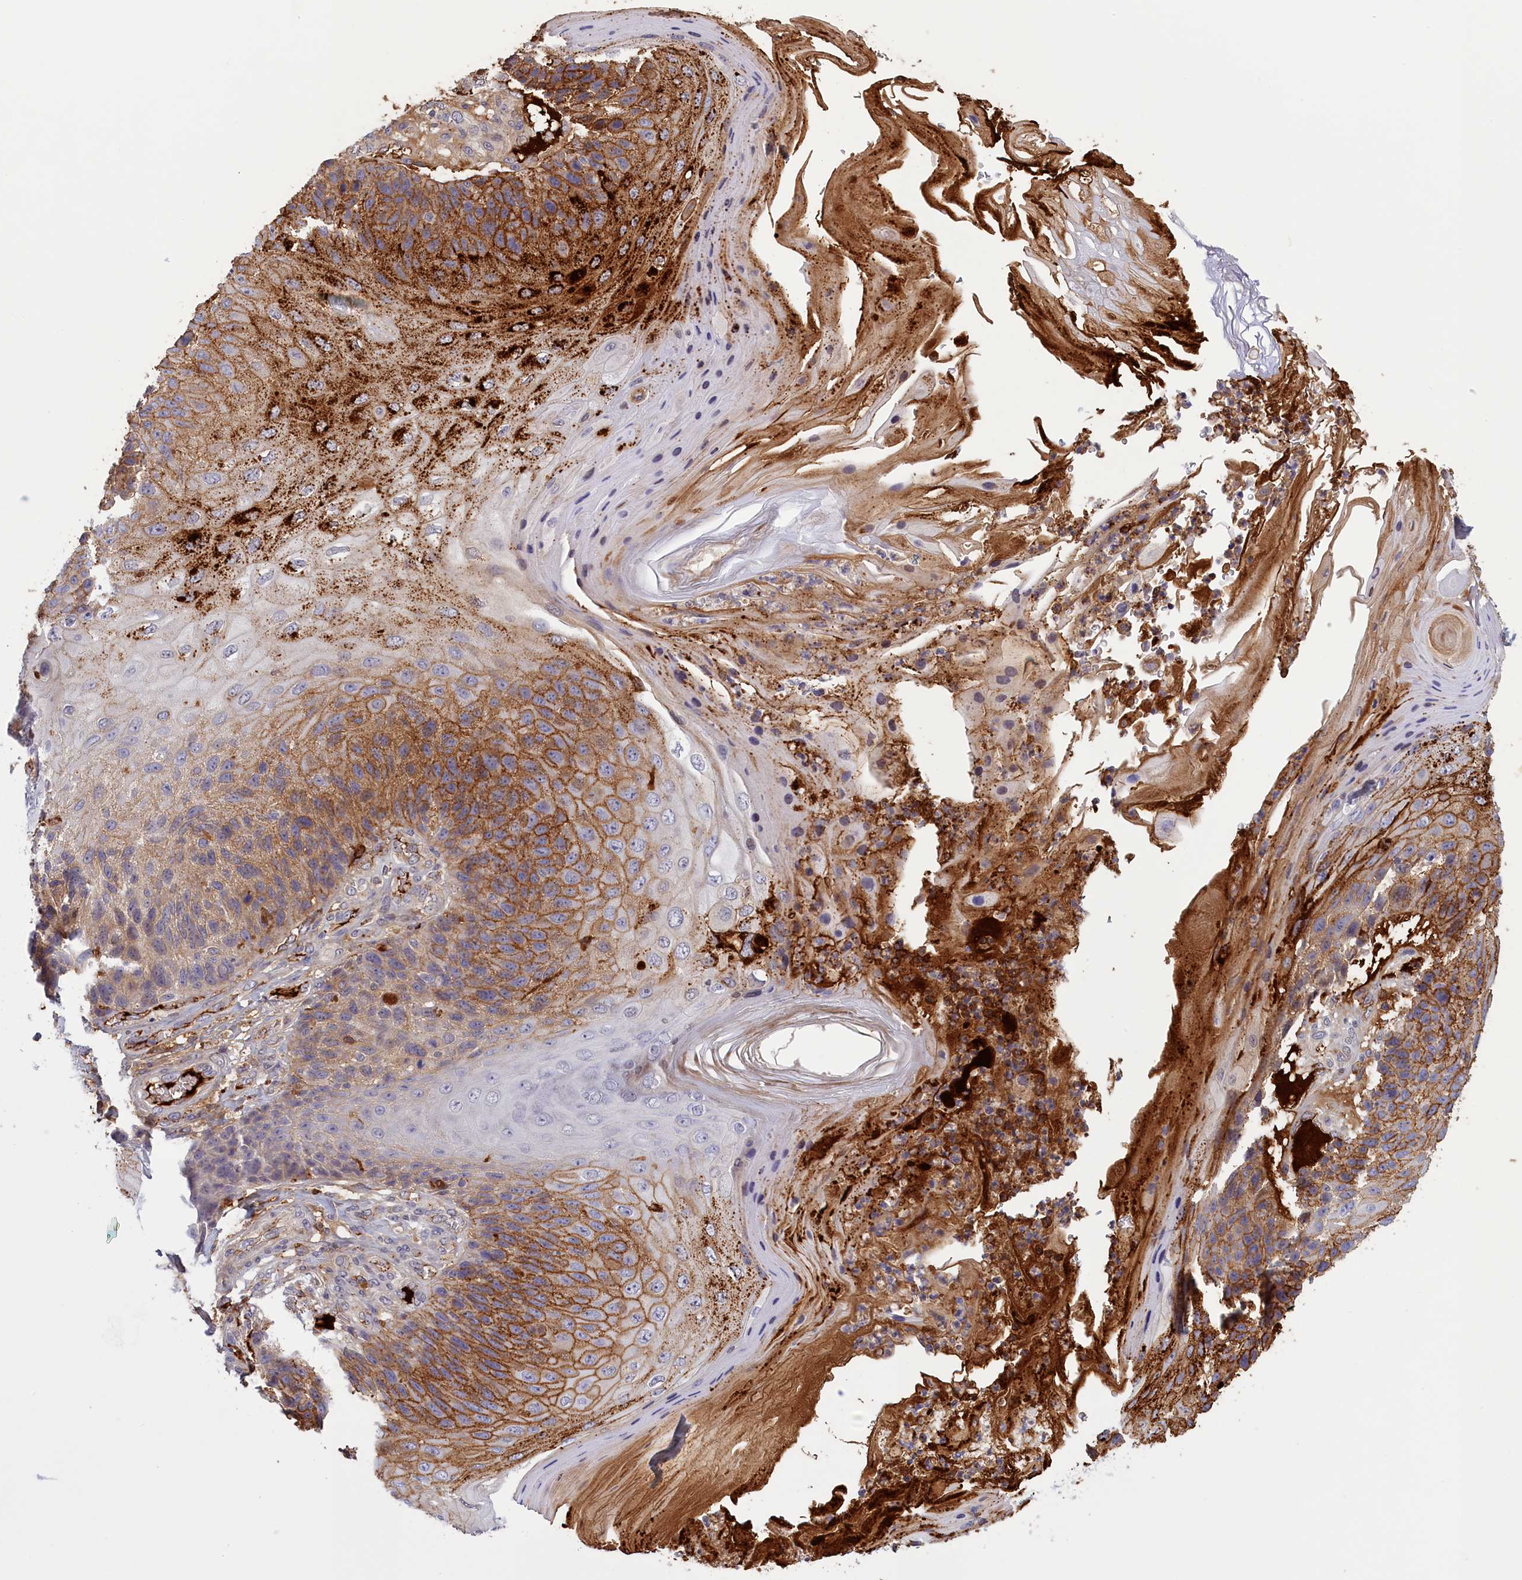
{"staining": {"intensity": "strong", "quantity": "25%-75%", "location": "cytoplasmic/membranous"}, "tissue": "skin cancer", "cell_type": "Tumor cells", "image_type": "cancer", "snomed": [{"axis": "morphology", "description": "Squamous cell carcinoma, NOS"}, {"axis": "topography", "description": "Skin"}], "caption": "Skin cancer stained for a protein (brown) shows strong cytoplasmic/membranous positive positivity in approximately 25%-75% of tumor cells.", "gene": "RRAD", "patient": {"sex": "female", "age": 88}}